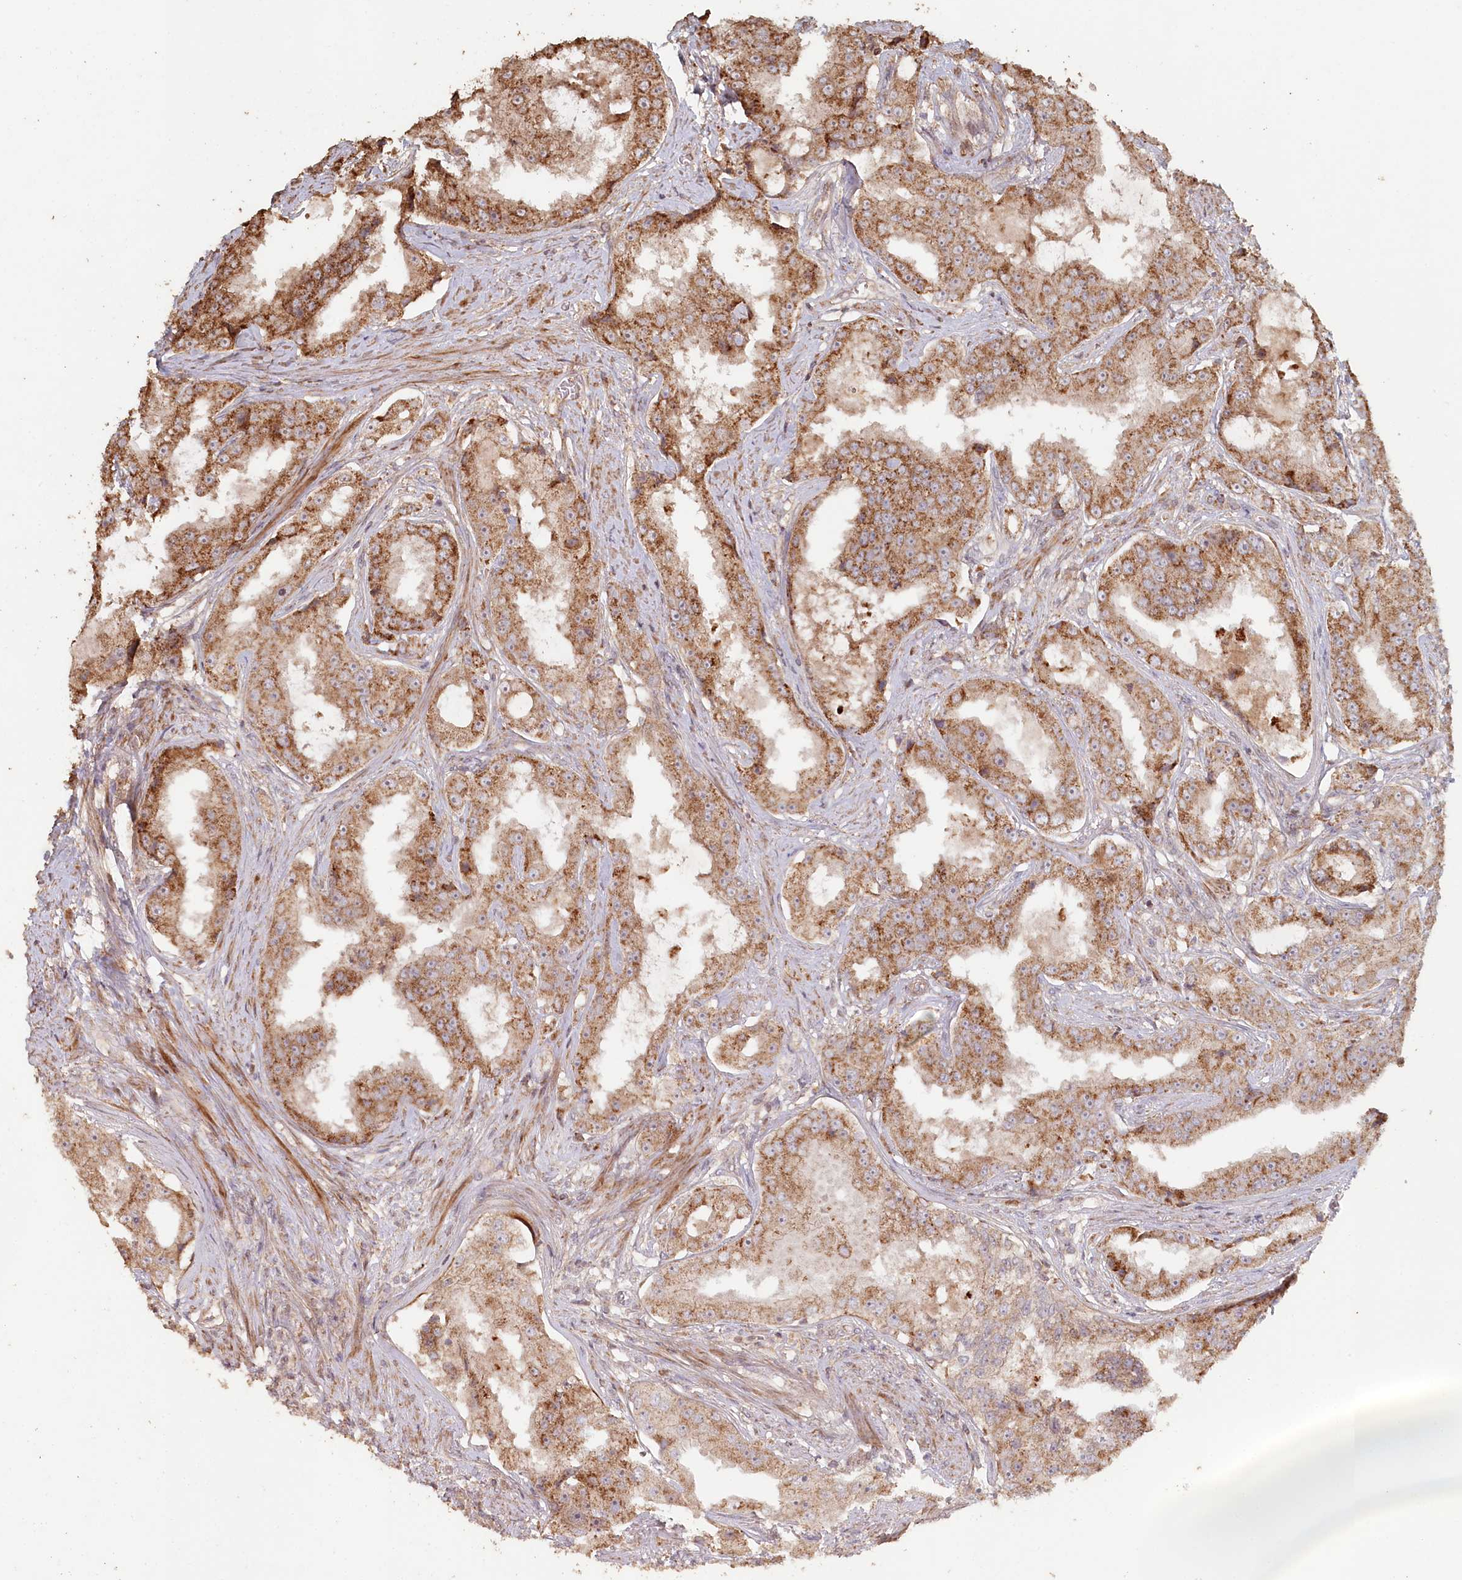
{"staining": {"intensity": "moderate", "quantity": ">75%", "location": "cytoplasmic/membranous"}, "tissue": "prostate cancer", "cell_type": "Tumor cells", "image_type": "cancer", "snomed": [{"axis": "morphology", "description": "Adenocarcinoma, High grade"}, {"axis": "topography", "description": "Prostate"}], "caption": "DAB (3,3'-diaminobenzidine) immunohistochemical staining of prostate high-grade adenocarcinoma reveals moderate cytoplasmic/membranous protein positivity in approximately >75% of tumor cells.", "gene": "HAL", "patient": {"sex": "male", "age": 73}}